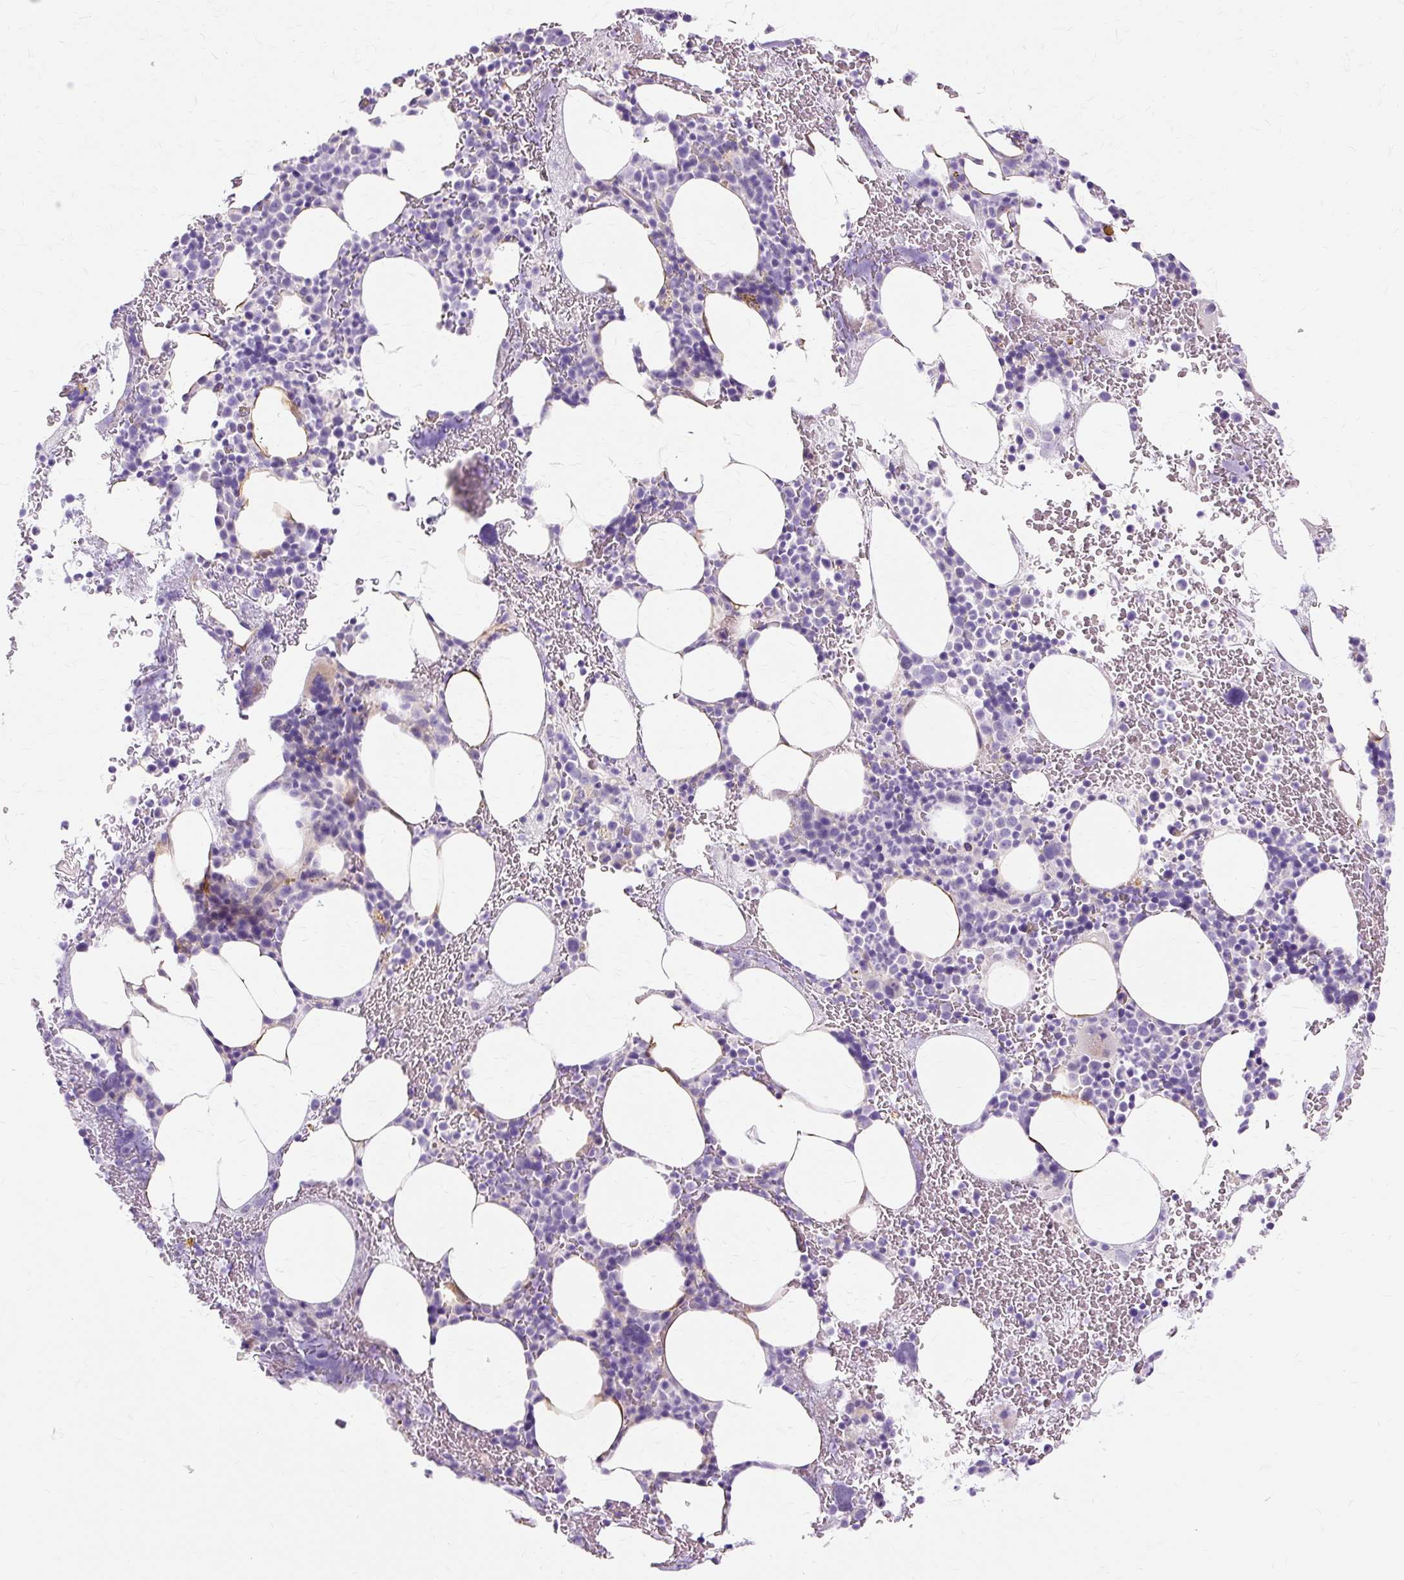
{"staining": {"intensity": "negative", "quantity": "none", "location": "none"}, "tissue": "bone marrow", "cell_type": "Hematopoietic cells", "image_type": "normal", "snomed": [{"axis": "morphology", "description": "Normal tissue, NOS"}, {"axis": "topography", "description": "Bone marrow"}], "caption": "High magnification brightfield microscopy of unremarkable bone marrow stained with DAB (3,3'-diaminobenzidine) (brown) and counterstained with hematoxylin (blue): hematopoietic cells show no significant positivity.", "gene": "DCTN4", "patient": {"sex": "male", "age": 62}}